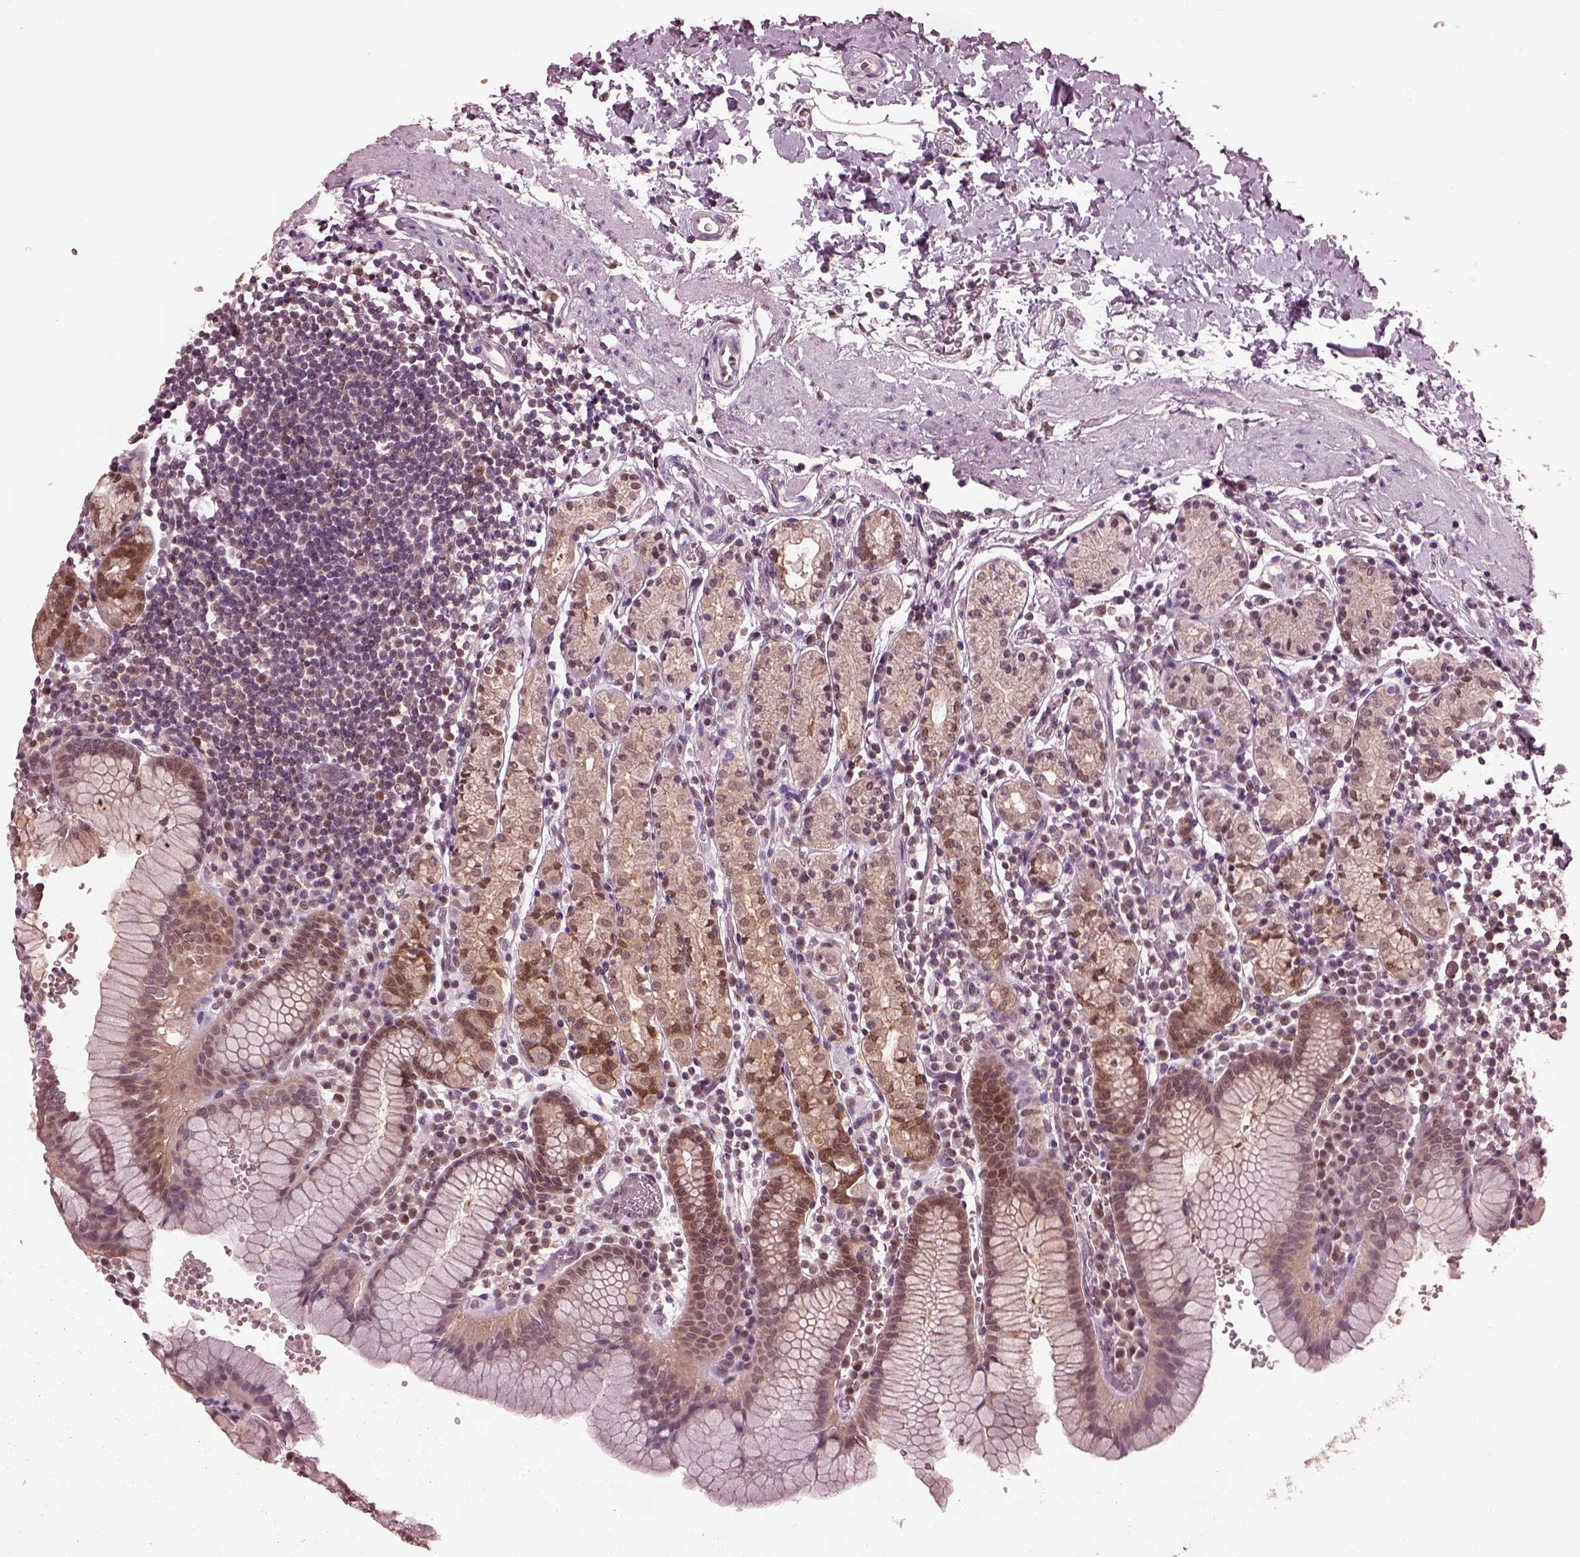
{"staining": {"intensity": "moderate", "quantity": "<25%", "location": "cytoplasmic/membranous,nuclear"}, "tissue": "stomach", "cell_type": "Glandular cells", "image_type": "normal", "snomed": [{"axis": "morphology", "description": "Normal tissue, NOS"}, {"axis": "topography", "description": "Stomach, upper"}, {"axis": "topography", "description": "Stomach"}], "caption": "Glandular cells exhibit moderate cytoplasmic/membranous,nuclear expression in about <25% of cells in unremarkable stomach. The protein of interest is stained brown, and the nuclei are stained in blue (DAB IHC with brightfield microscopy, high magnification).", "gene": "SRI", "patient": {"sex": "male", "age": 62}}